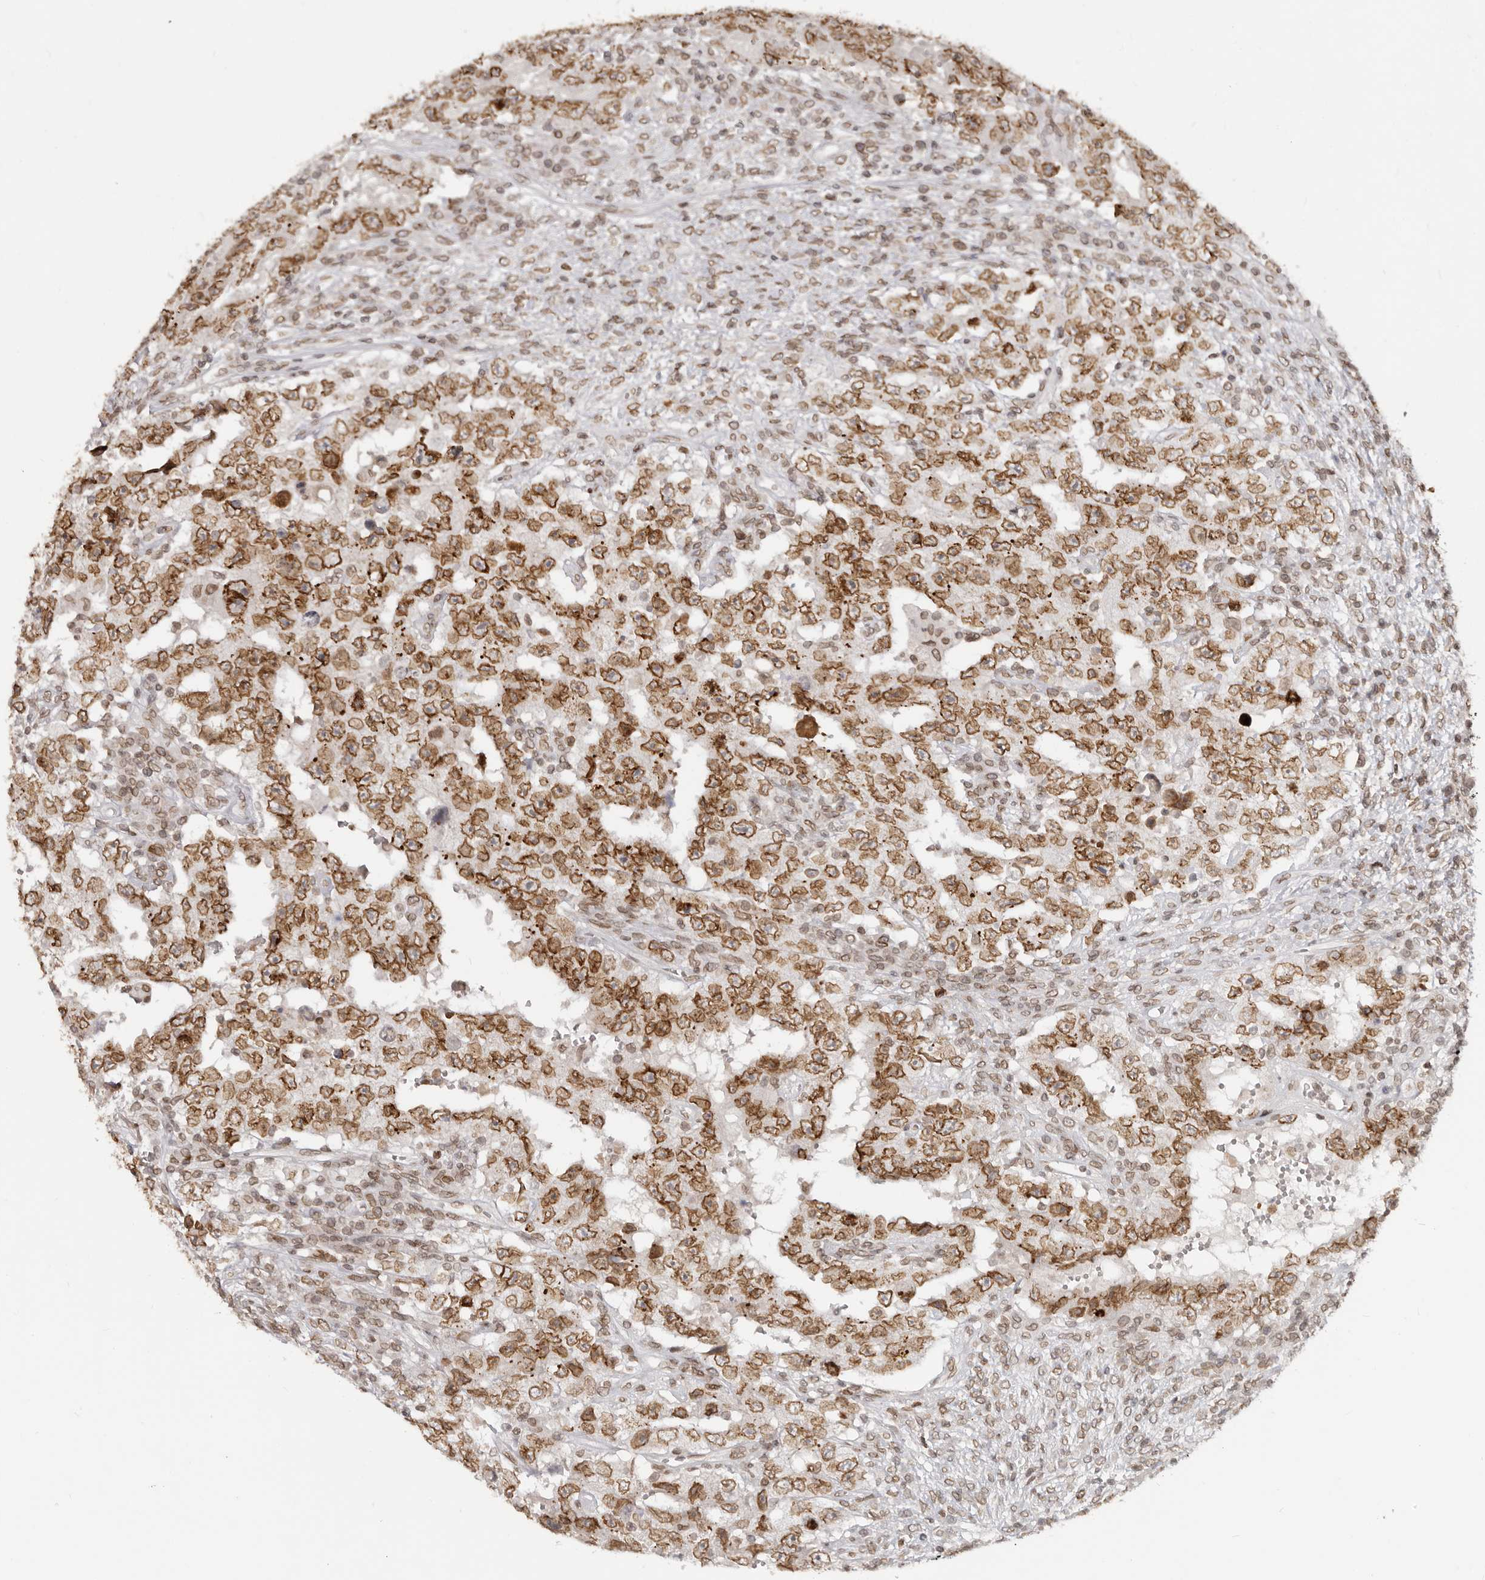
{"staining": {"intensity": "moderate", "quantity": ">75%", "location": "cytoplasmic/membranous,nuclear"}, "tissue": "testis cancer", "cell_type": "Tumor cells", "image_type": "cancer", "snomed": [{"axis": "morphology", "description": "Carcinoma, Embryonal, NOS"}, {"axis": "topography", "description": "Testis"}], "caption": "A medium amount of moderate cytoplasmic/membranous and nuclear staining is seen in approximately >75% of tumor cells in testis embryonal carcinoma tissue. Immunohistochemistry (ihc) stains the protein in brown and the nuclei are stained blue.", "gene": "NUP153", "patient": {"sex": "male", "age": 26}}